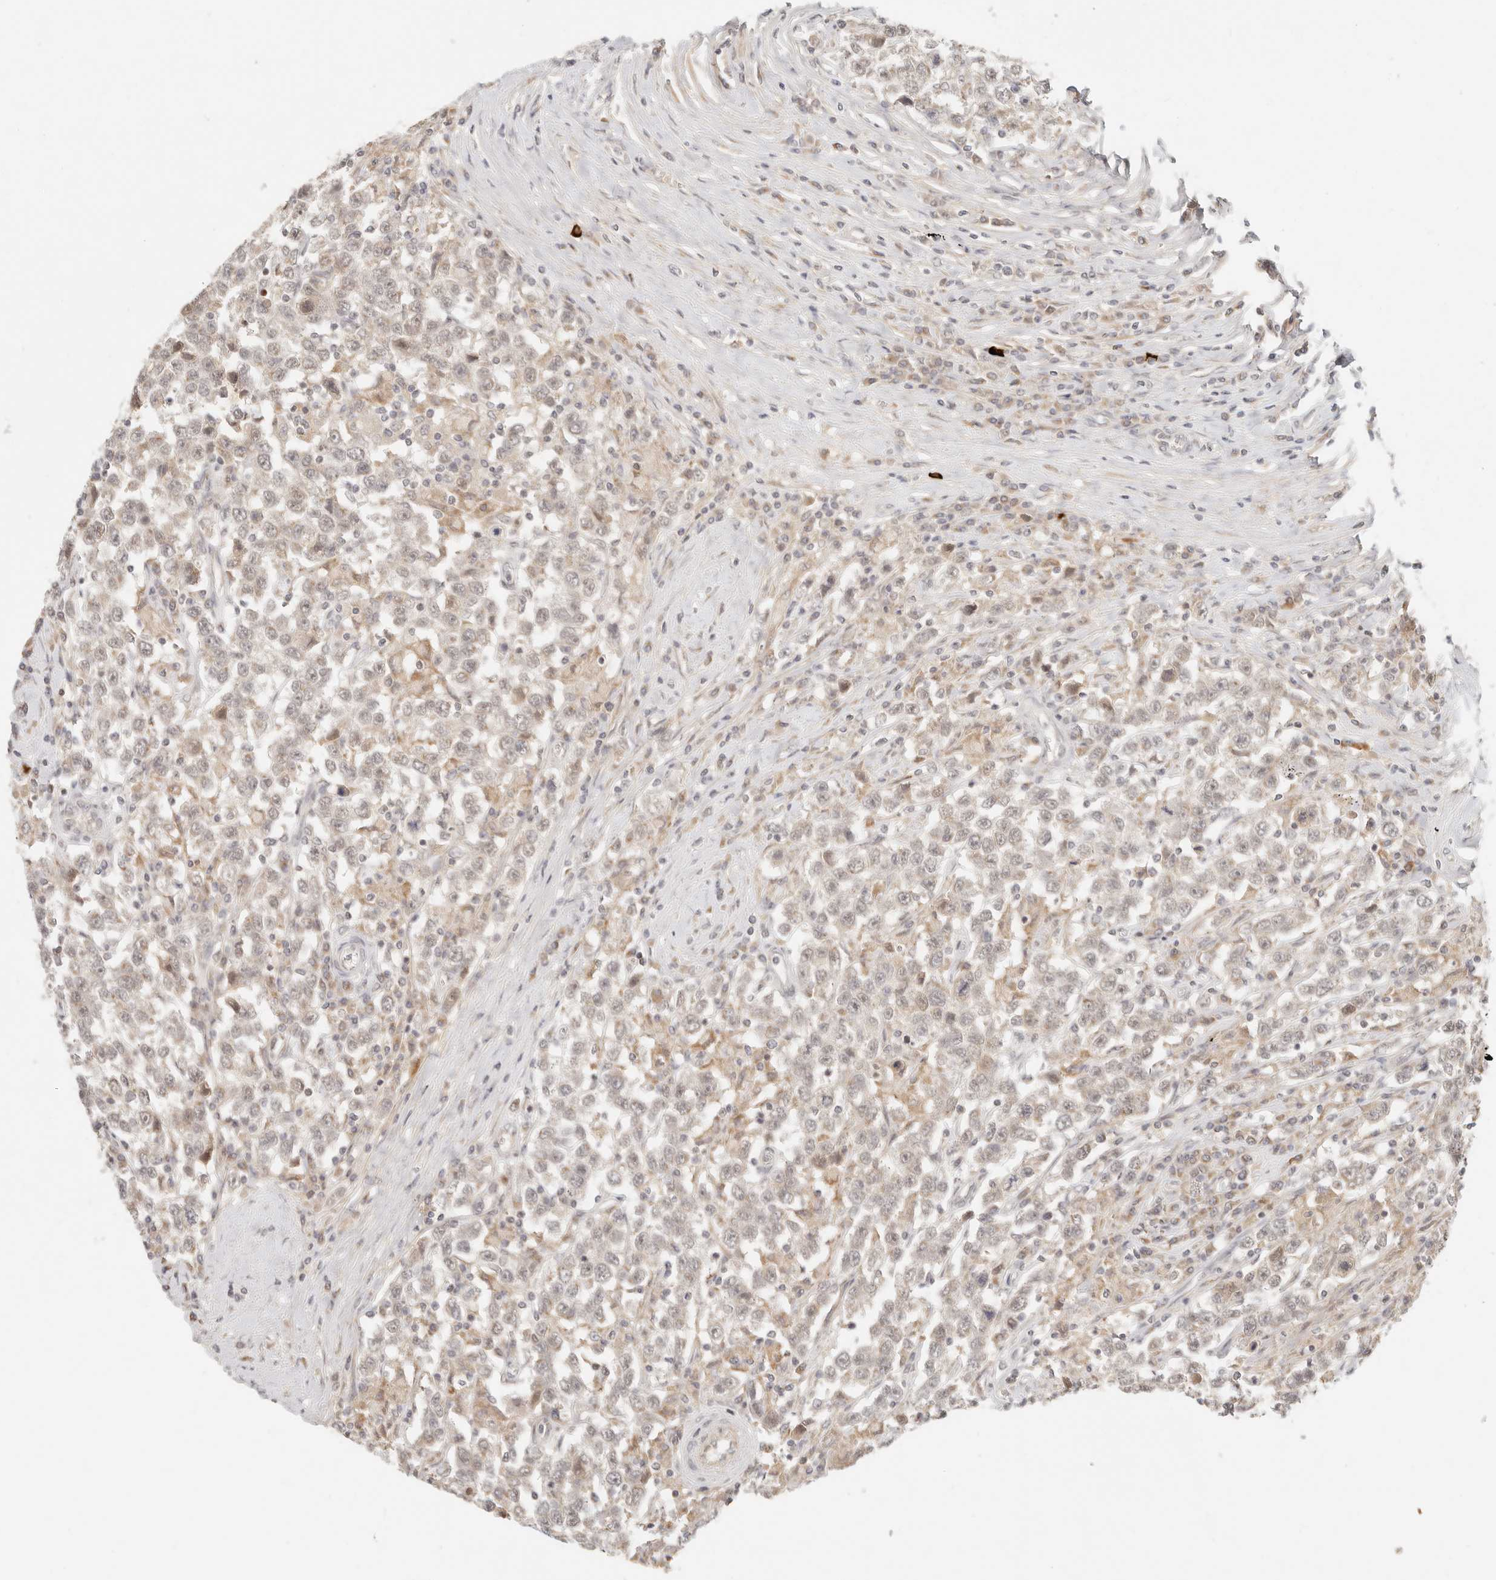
{"staining": {"intensity": "negative", "quantity": "none", "location": "none"}, "tissue": "testis cancer", "cell_type": "Tumor cells", "image_type": "cancer", "snomed": [{"axis": "morphology", "description": "Seminoma, NOS"}, {"axis": "topography", "description": "Testis"}], "caption": "An immunohistochemistry (IHC) photomicrograph of testis cancer is shown. There is no staining in tumor cells of testis cancer.", "gene": "INTS11", "patient": {"sex": "male", "age": 41}}